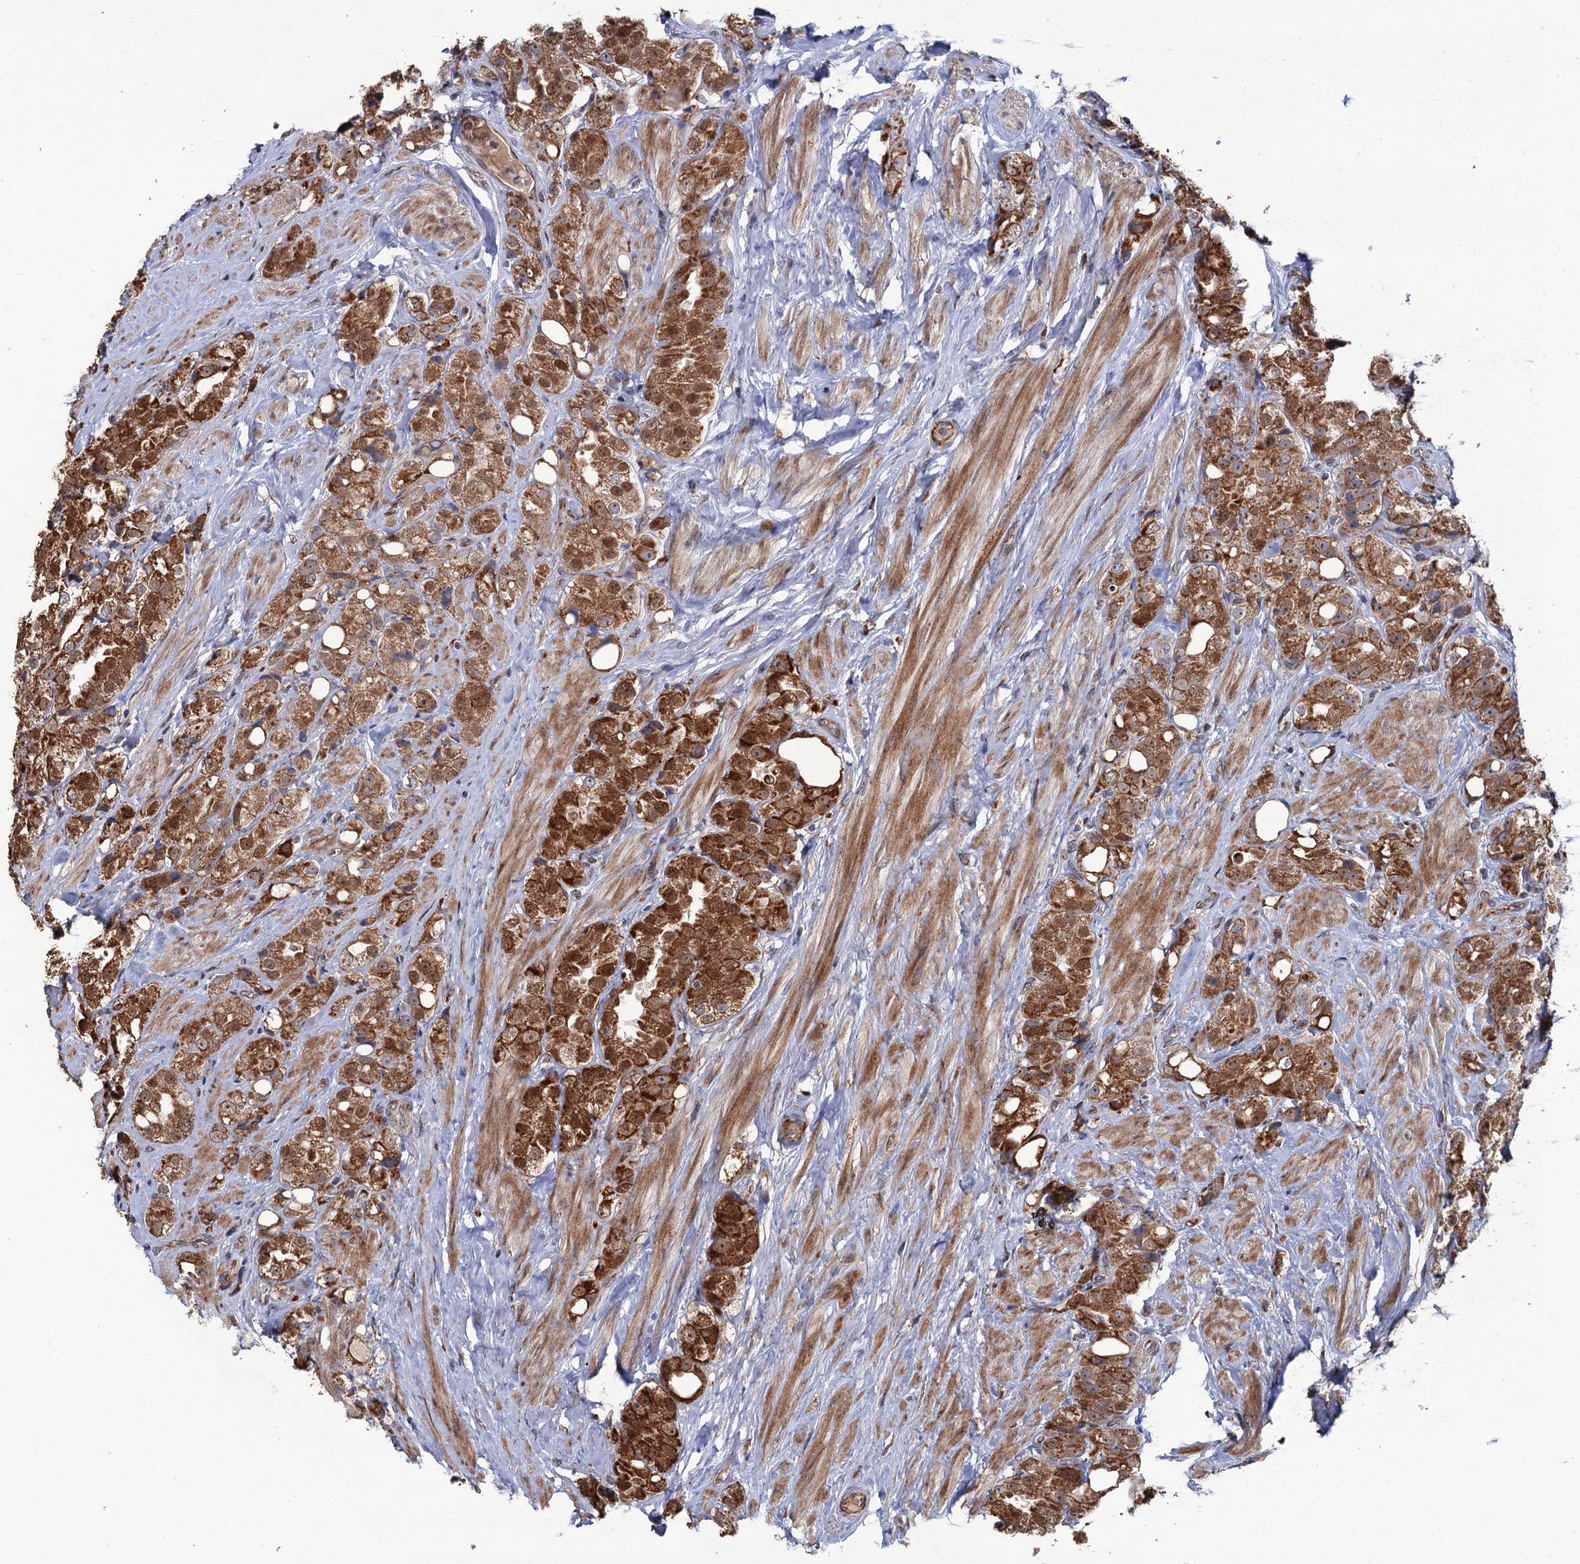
{"staining": {"intensity": "moderate", "quantity": ">75%", "location": "cytoplasmic/membranous,nuclear"}, "tissue": "prostate cancer", "cell_type": "Tumor cells", "image_type": "cancer", "snomed": [{"axis": "morphology", "description": "Adenocarcinoma, NOS"}, {"axis": "topography", "description": "Prostate"}], "caption": "Adenocarcinoma (prostate) tissue demonstrates moderate cytoplasmic/membranous and nuclear positivity in approximately >75% of tumor cells, visualized by immunohistochemistry.", "gene": "LRRC63", "patient": {"sex": "male", "age": 79}}